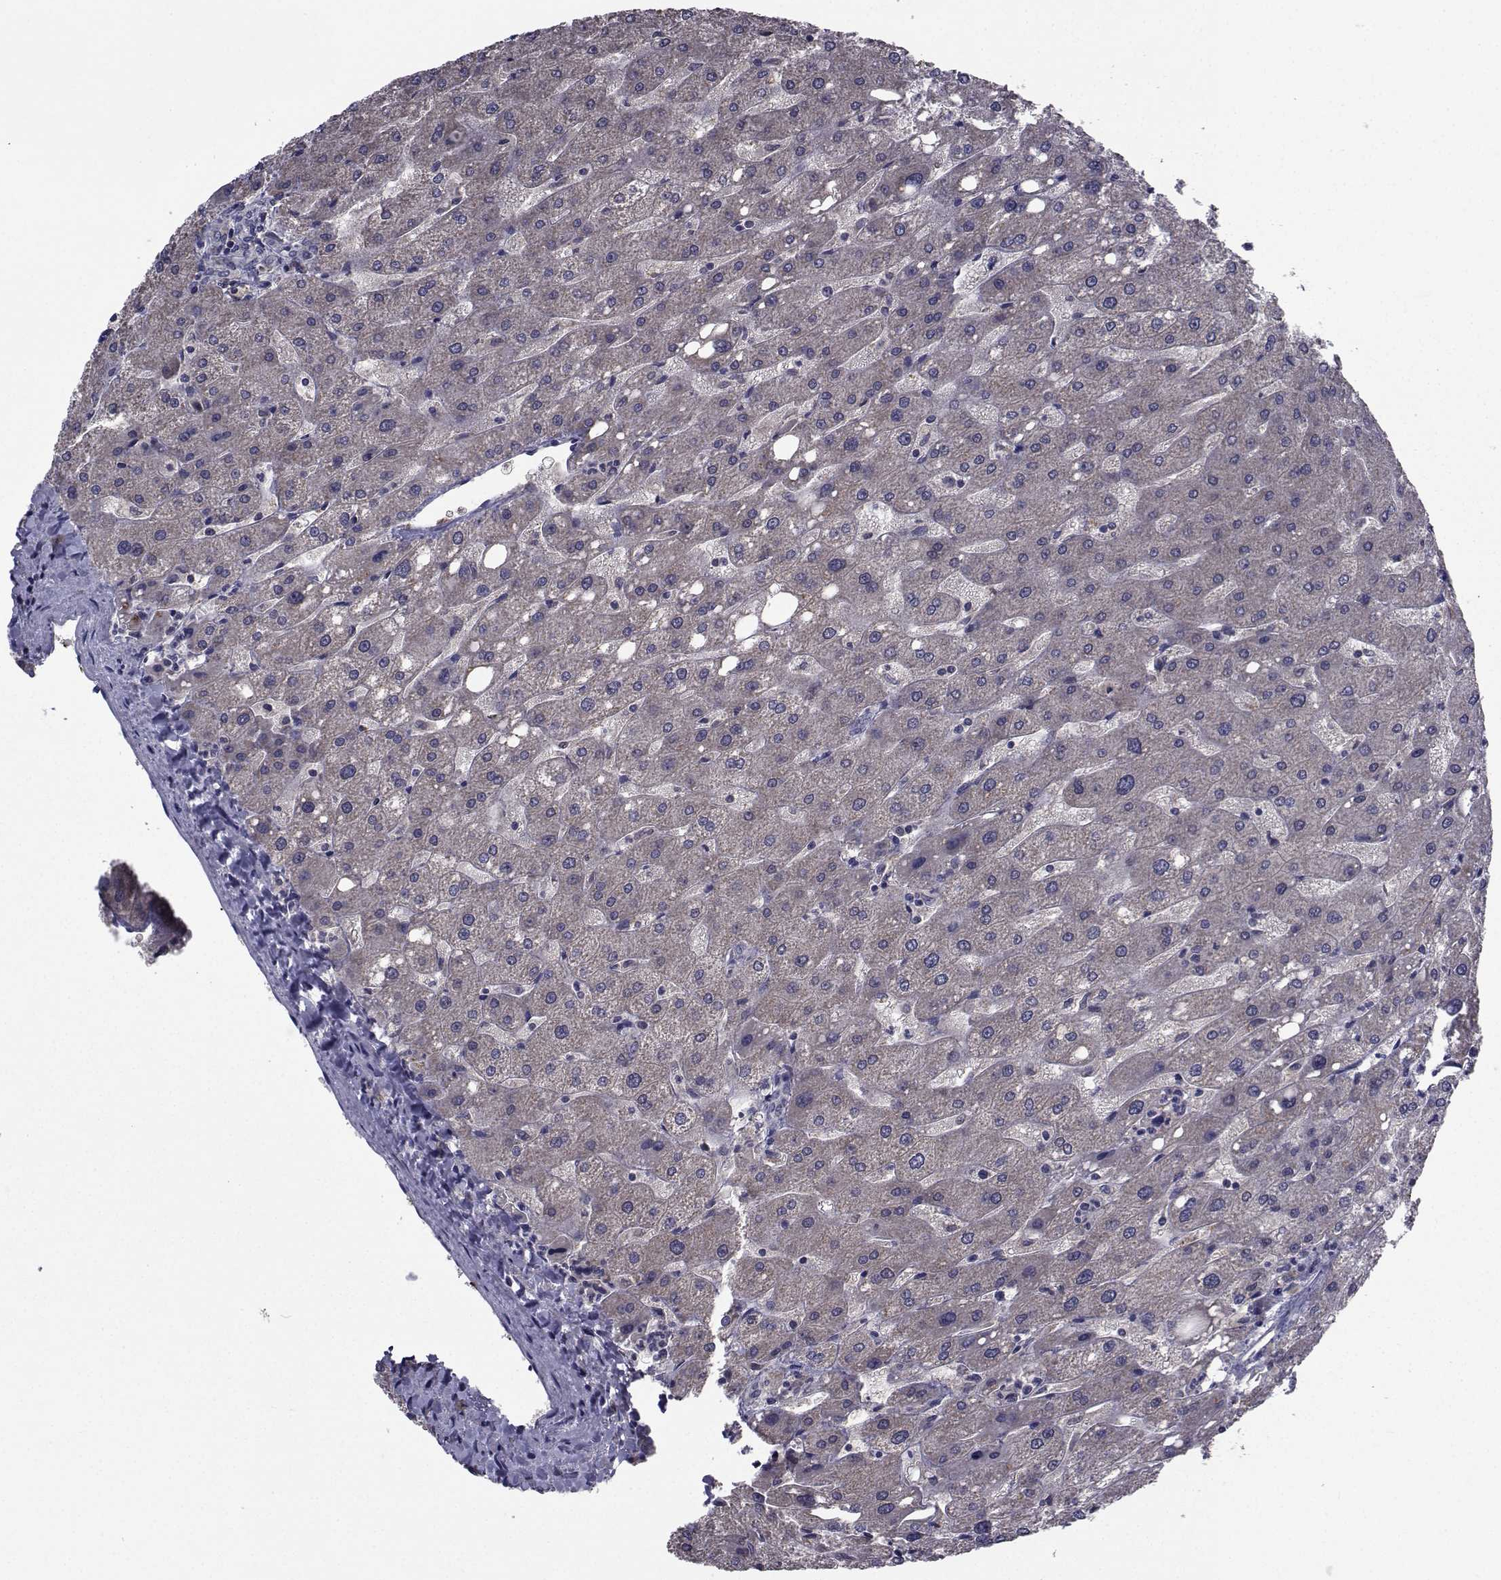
{"staining": {"intensity": "negative", "quantity": "none", "location": "none"}, "tissue": "liver", "cell_type": "Cholangiocytes", "image_type": "normal", "snomed": [{"axis": "morphology", "description": "Normal tissue, NOS"}, {"axis": "topography", "description": "Liver"}], "caption": "Immunohistochemistry micrograph of unremarkable liver: human liver stained with DAB shows no significant protein positivity in cholangiocytes.", "gene": "CYP2S1", "patient": {"sex": "male", "age": 67}}